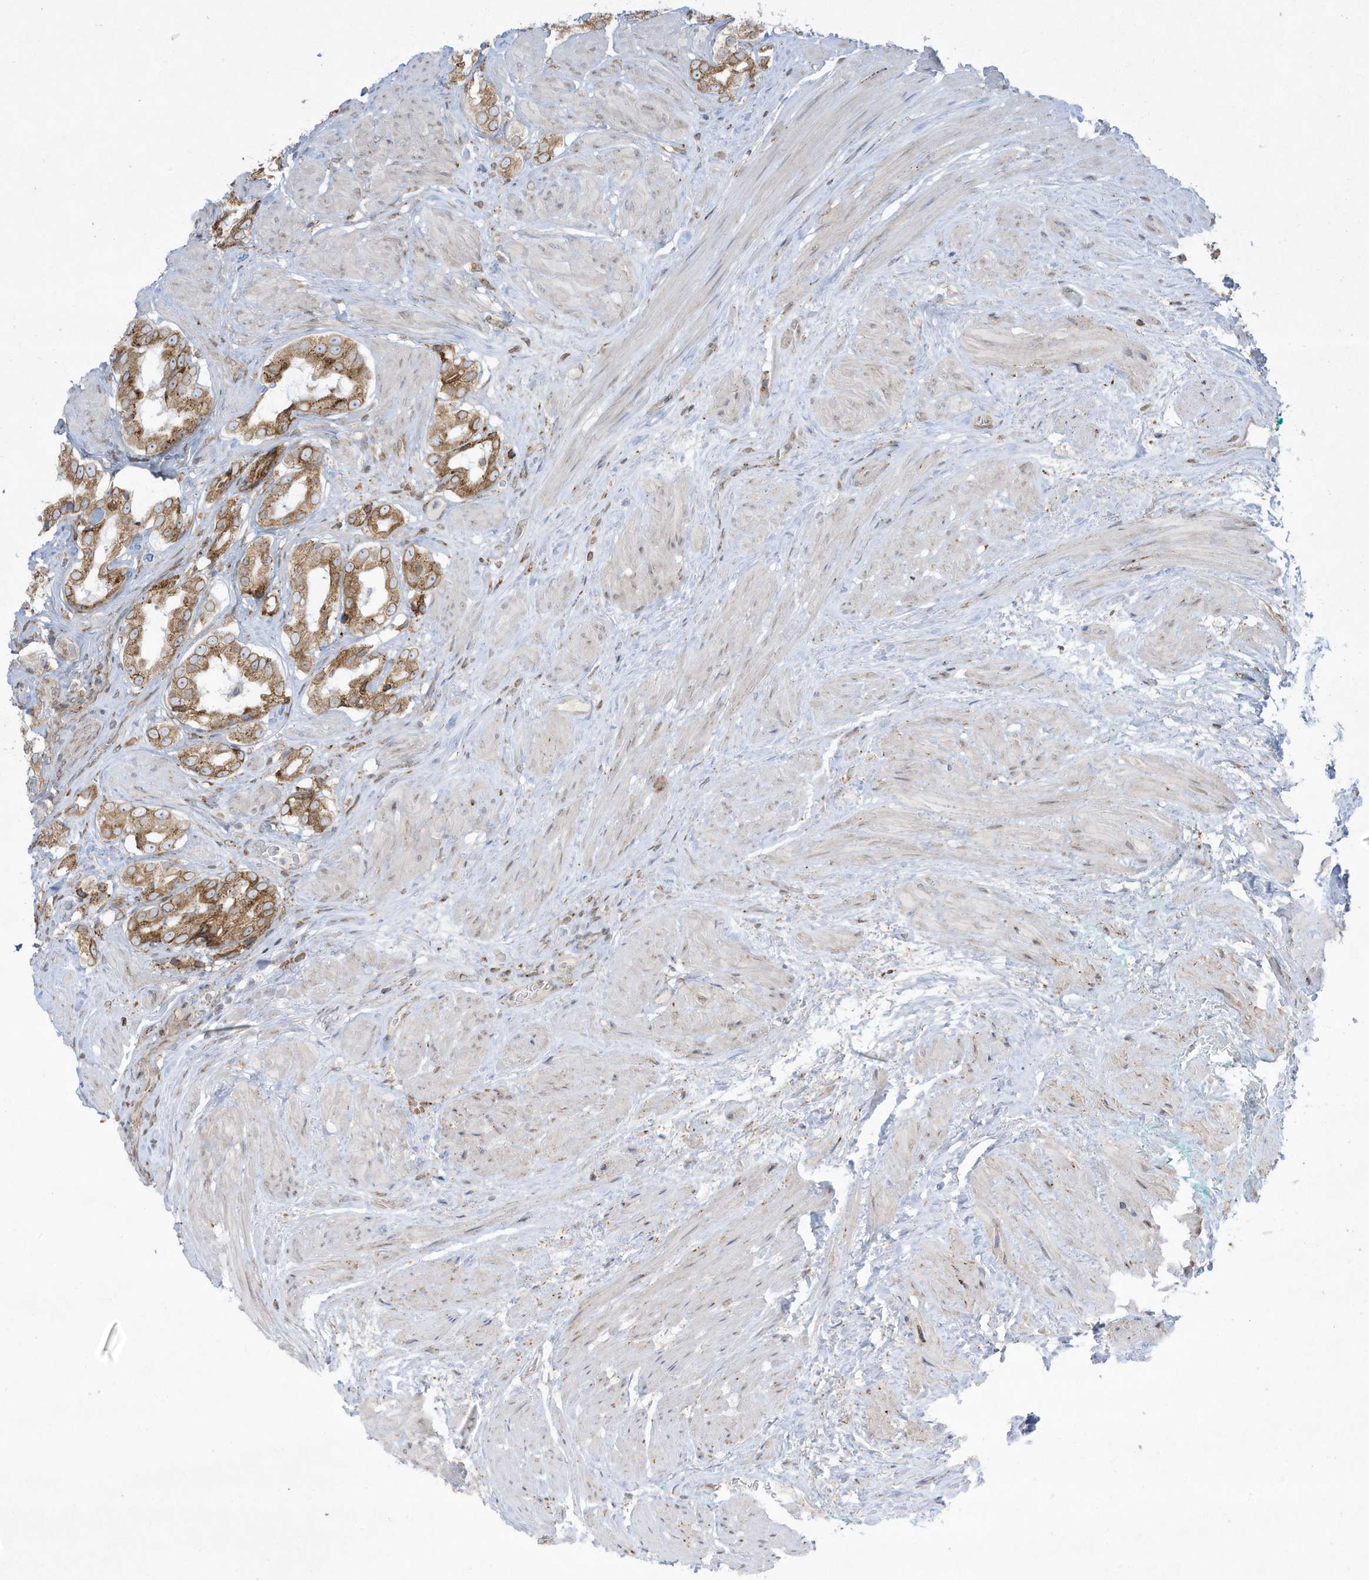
{"staining": {"intensity": "moderate", "quantity": ">75%", "location": "cytoplasmic/membranous"}, "tissue": "prostate cancer", "cell_type": "Tumor cells", "image_type": "cancer", "snomed": [{"axis": "morphology", "description": "Adenocarcinoma, Low grade"}, {"axis": "topography", "description": "Prostate"}], "caption": "IHC (DAB) staining of human prostate cancer reveals moderate cytoplasmic/membranous protein expression in about >75% of tumor cells.", "gene": "PTK6", "patient": {"sex": "male", "age": 54}}